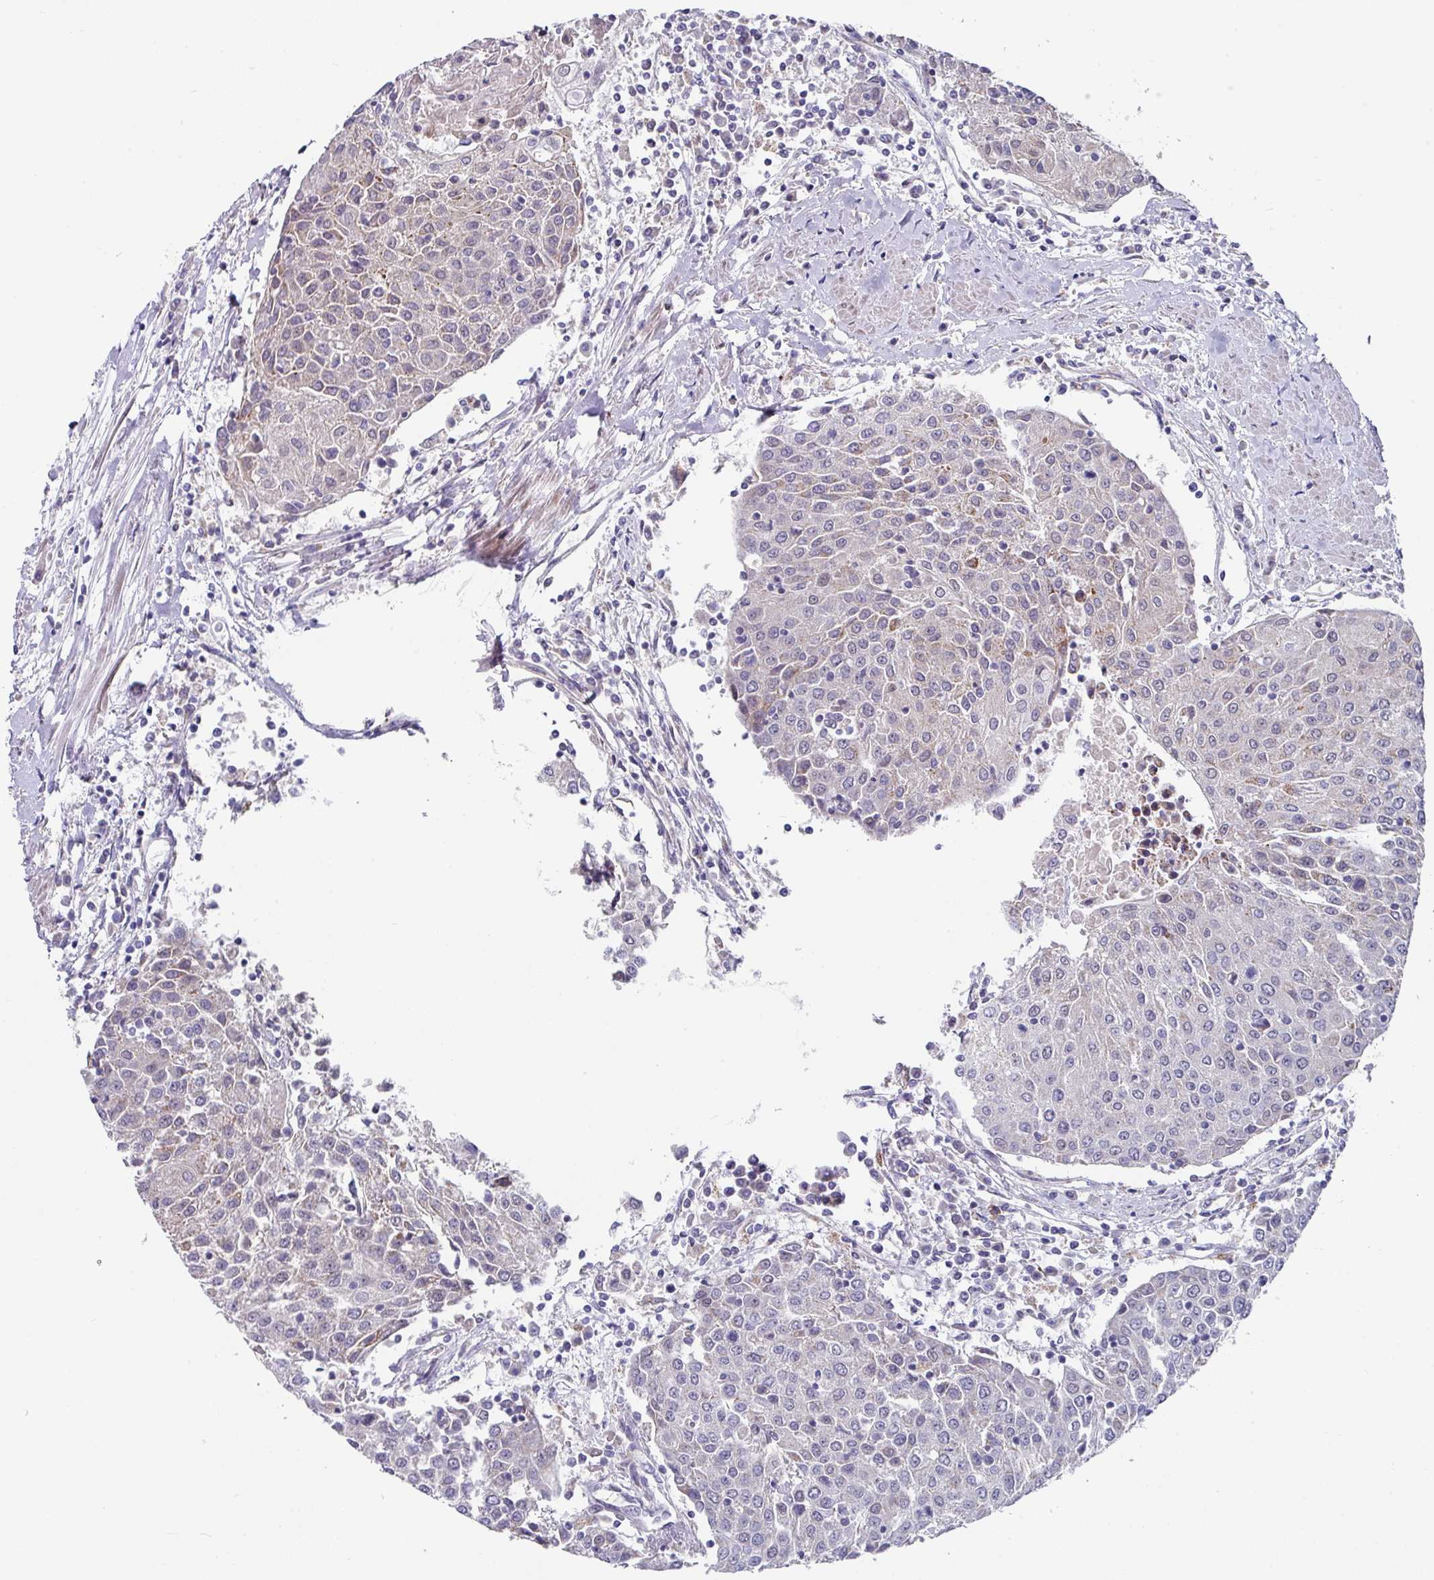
{"staining": {"intensity": "weak", "quantity": "<25%", "location": "cytoplasmic/membranous"}, "tissue": "urothelial cancer", "cell_type": "Tumor cells", "image_type": "cancer", "snomed": [{"axis": "morphology", "description": "Urothelial carcinoma, High grade"}, {"axis": "topography", "description": "Urinary bladder"}], "caption": "High power microscopy photomicrograph of an immunohistochemistry (IHC) micrograph of high-grade urothelial carcinoma, revealing no significant staining in tumor cells.", "gene": "CBX7", "patient": {"sex": "female", "age": 85}}